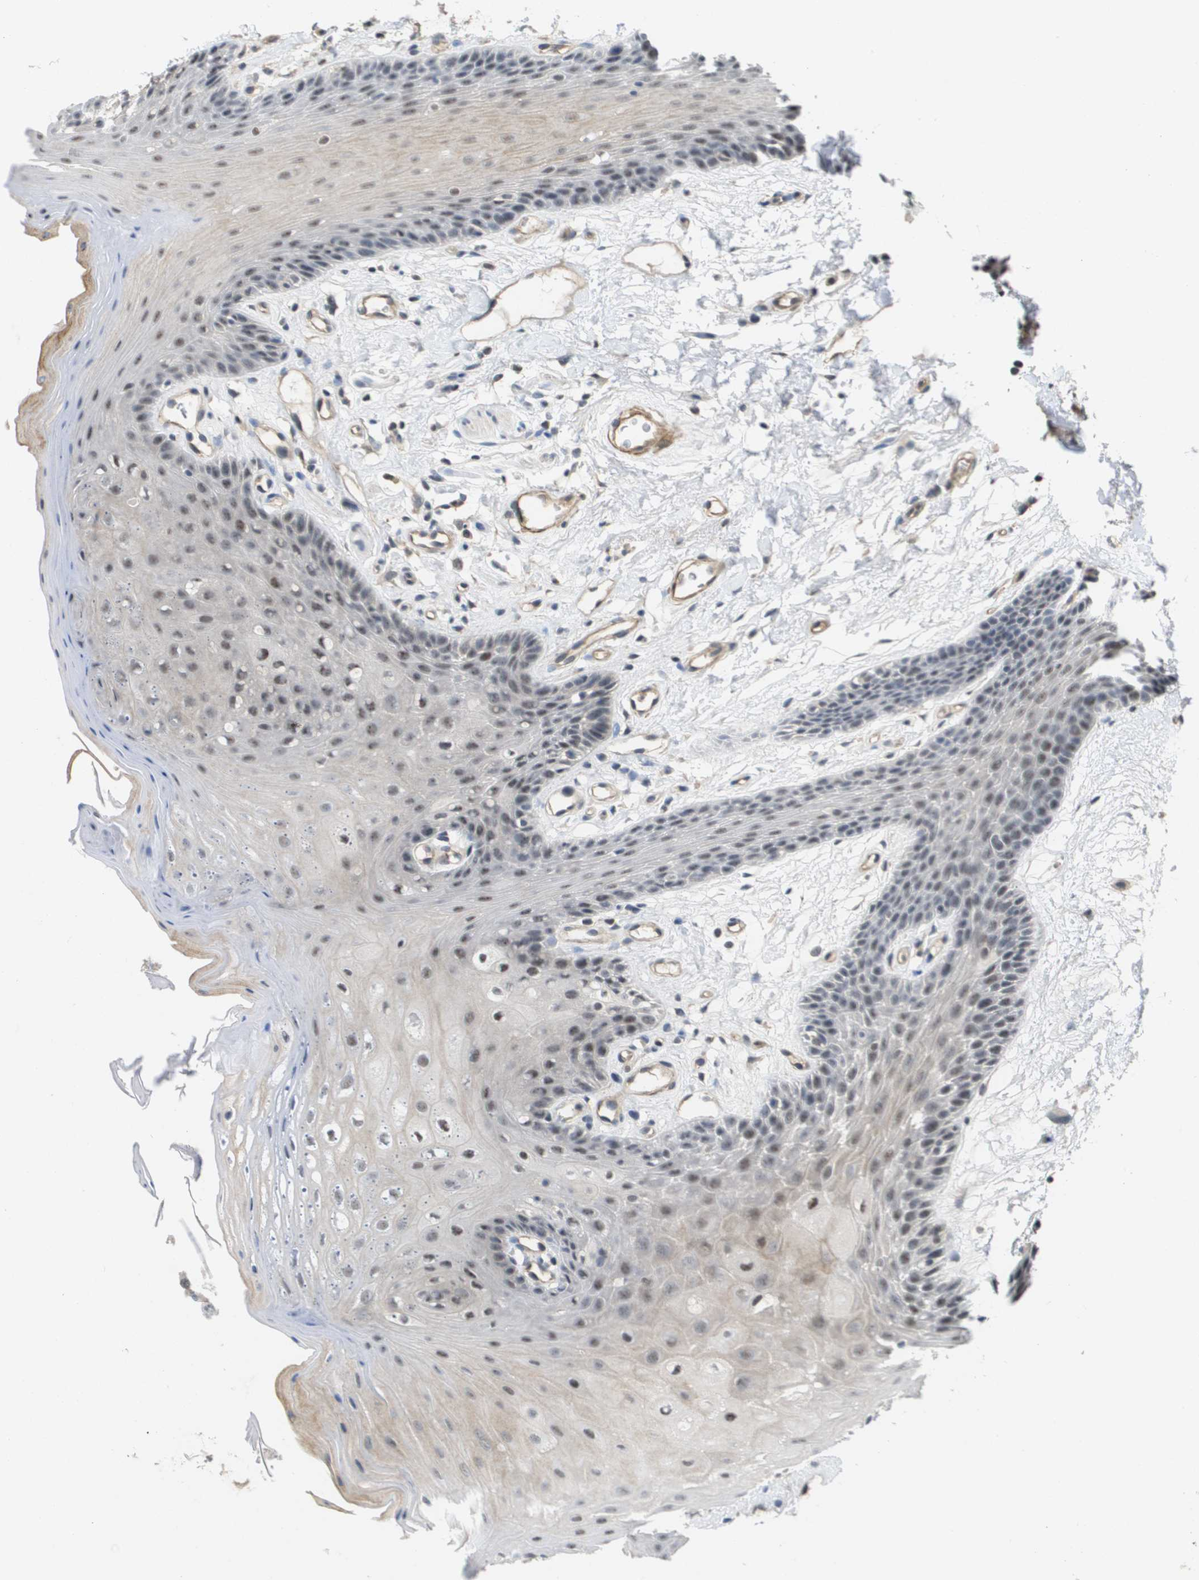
{"staining": {"intensity": "weak", "quantity": "<25%", "location": "nuclear"}, "tissue": "oral mucosa", "cell_type": "Squamous epithelial cells", "image_type": "normal", "snomed": [{"axis": "morphology", "description": "Normal tissue, NOS"}, {"axis": "morphology", "description": "Squamous cell carcinoma, NOS"}, {"axis": "topography", "description": "Oral tissue"}, {"axis": "topography", "description": "Head-Neck"}], "caption": "Immunohistochemistry image of normal human oral mucosa stained for a protein (brown), which reveals no positivity in squamous epithelial cells.", "gene": "RNF112", "patient": {"sex": "male", "age": 71}}